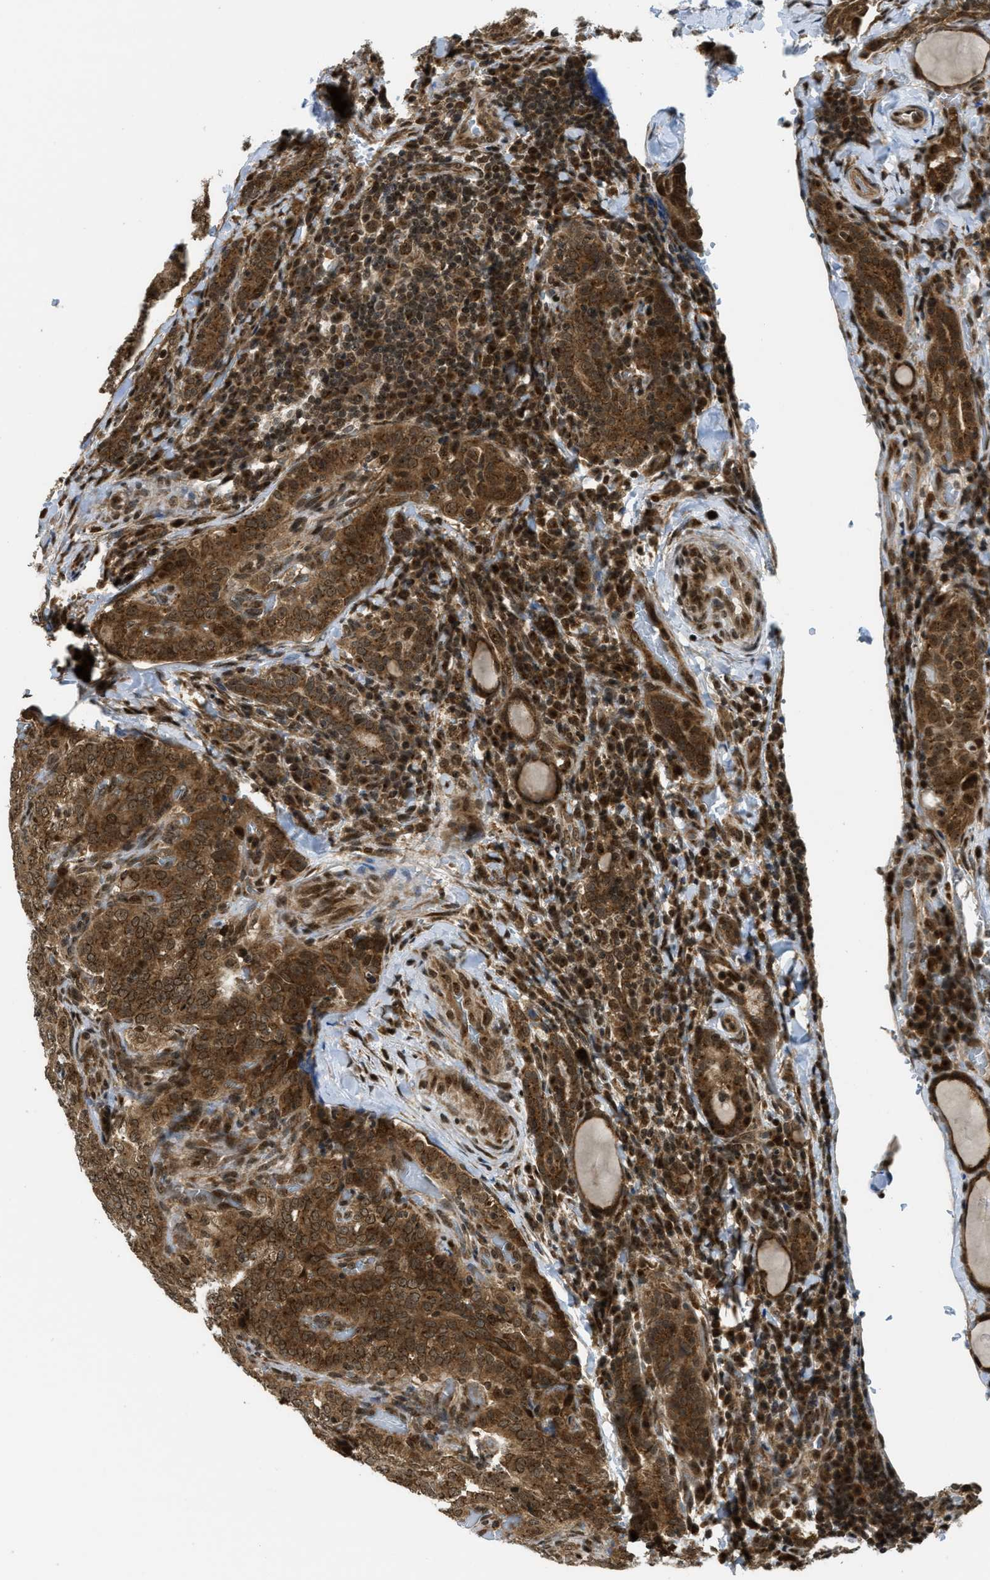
{"staining": {"intensity": "moderate", "quantity": ">75%", "location": "cytoplasmic/membranous,nuclear"}, "tissue": "thyroid cancer", "cell_type": "Tumor cells", "image_type": "cancer", "snomed": [{"axis": "morphology", "description": "Normal tissue, NOS"}, {"axis": "morphology", "description": "Papillary adenocarcinoma, NOS"}, {"axis": "topography", "description": "Thyroid gland"}], "caption": "This is a photomicrograph of immunohistochemistry staining of thyroid cancer, which shows moderate positivity in the cytoplasmic/membranous and nuclear of tumor cells.", "gene": "TACC1", "patient": {"sex": "female", "age": 30}}